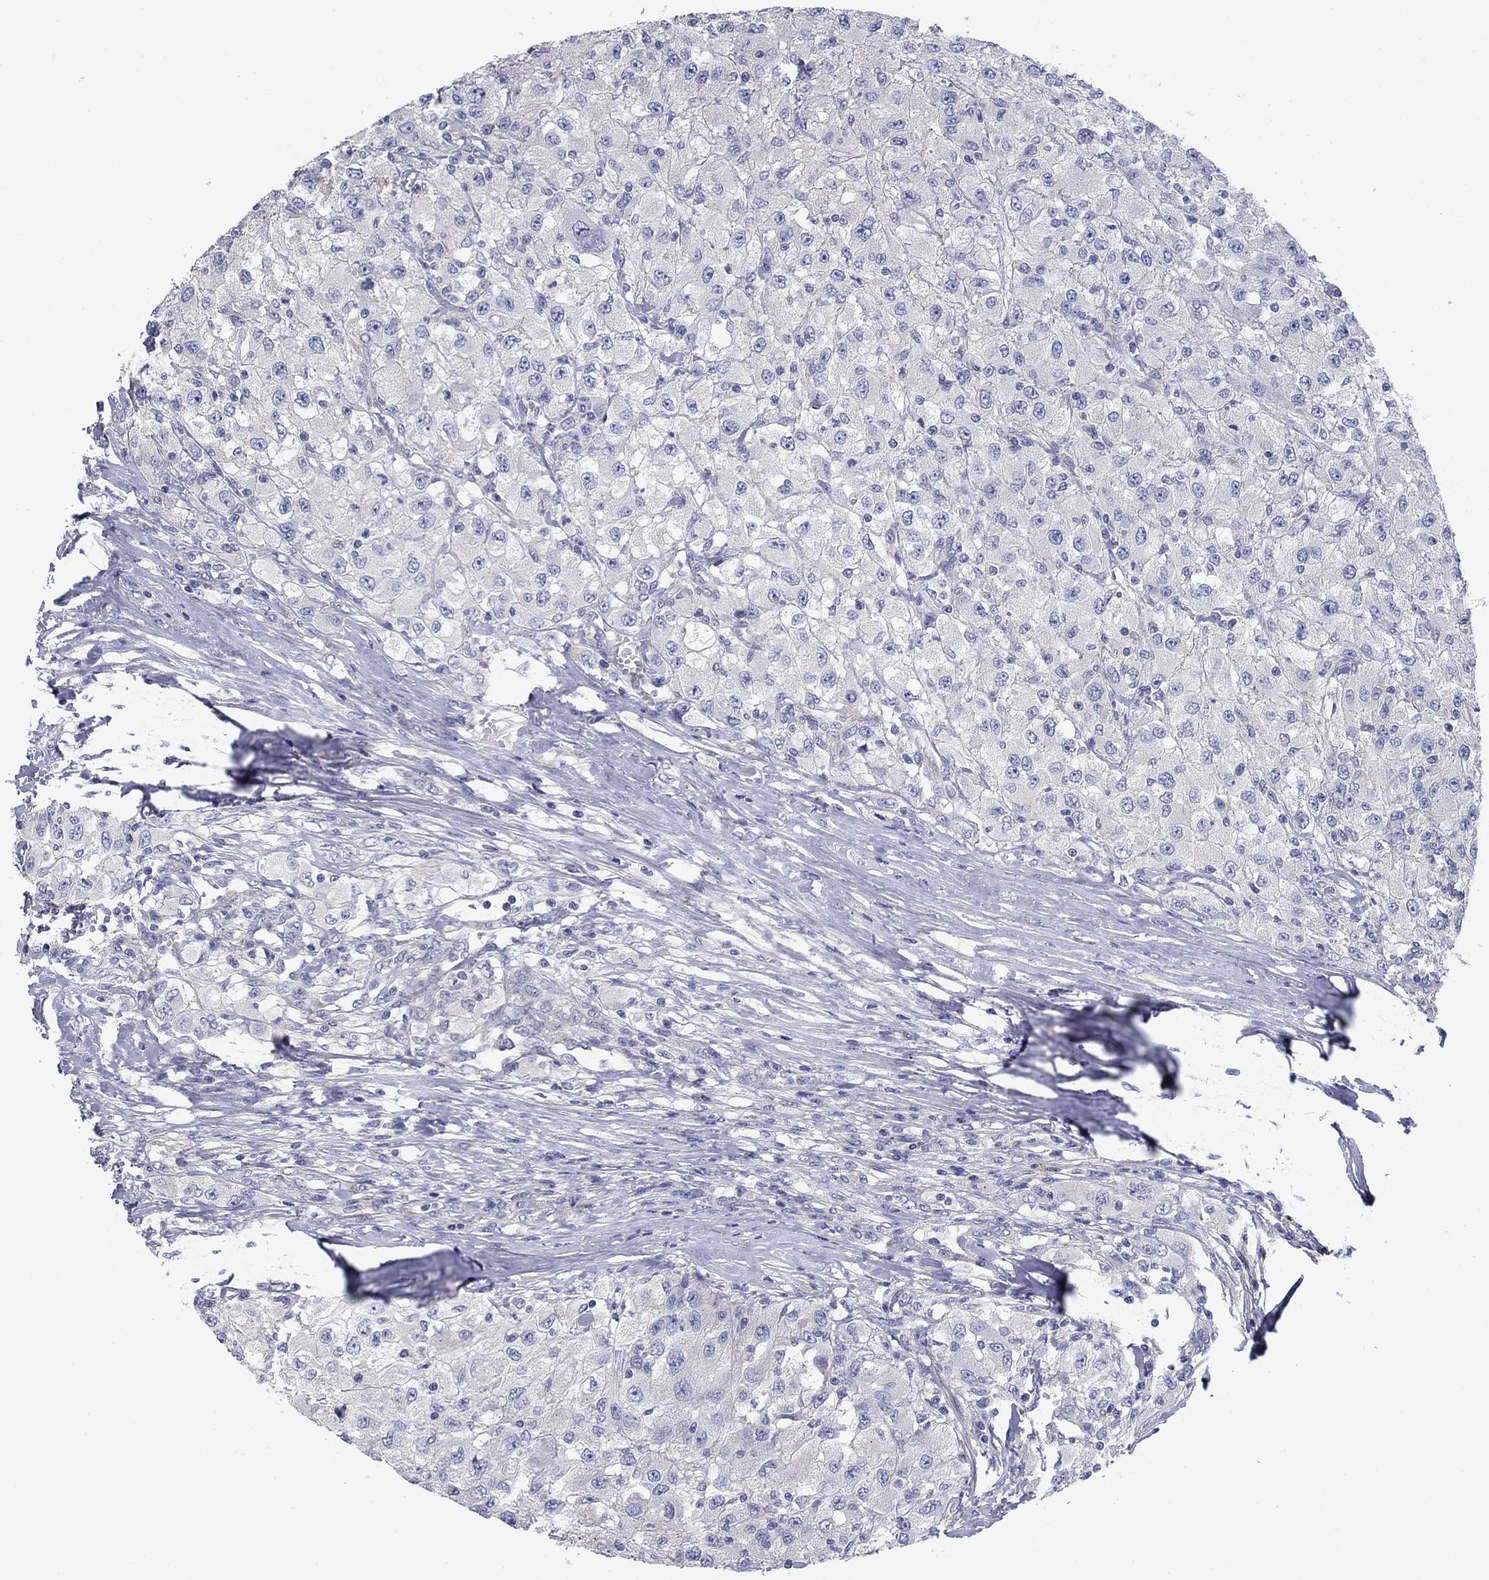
{"staining": {"intensity": "negative", "quantity": "none", "location": "none"}, "tissue": "renal cancer", "cell_type": "Tumor cells", "image_type": "cancer", "snomed": [{"axis": "morphology", "description": "Adenocarcinoma, NOS"}, {"axis": "topography", "description": "Kidney"}], "caption": "Protein analysis of adenocarcinoma (renal) shows no significant expression in tumor cells. (DAB (3,3'-diaminobenzidine) immunohistochemistry (IHC) with hematoxylin counter stain).", "gene": "GRK7", "patient": {"sex": "female", "age": 67}}